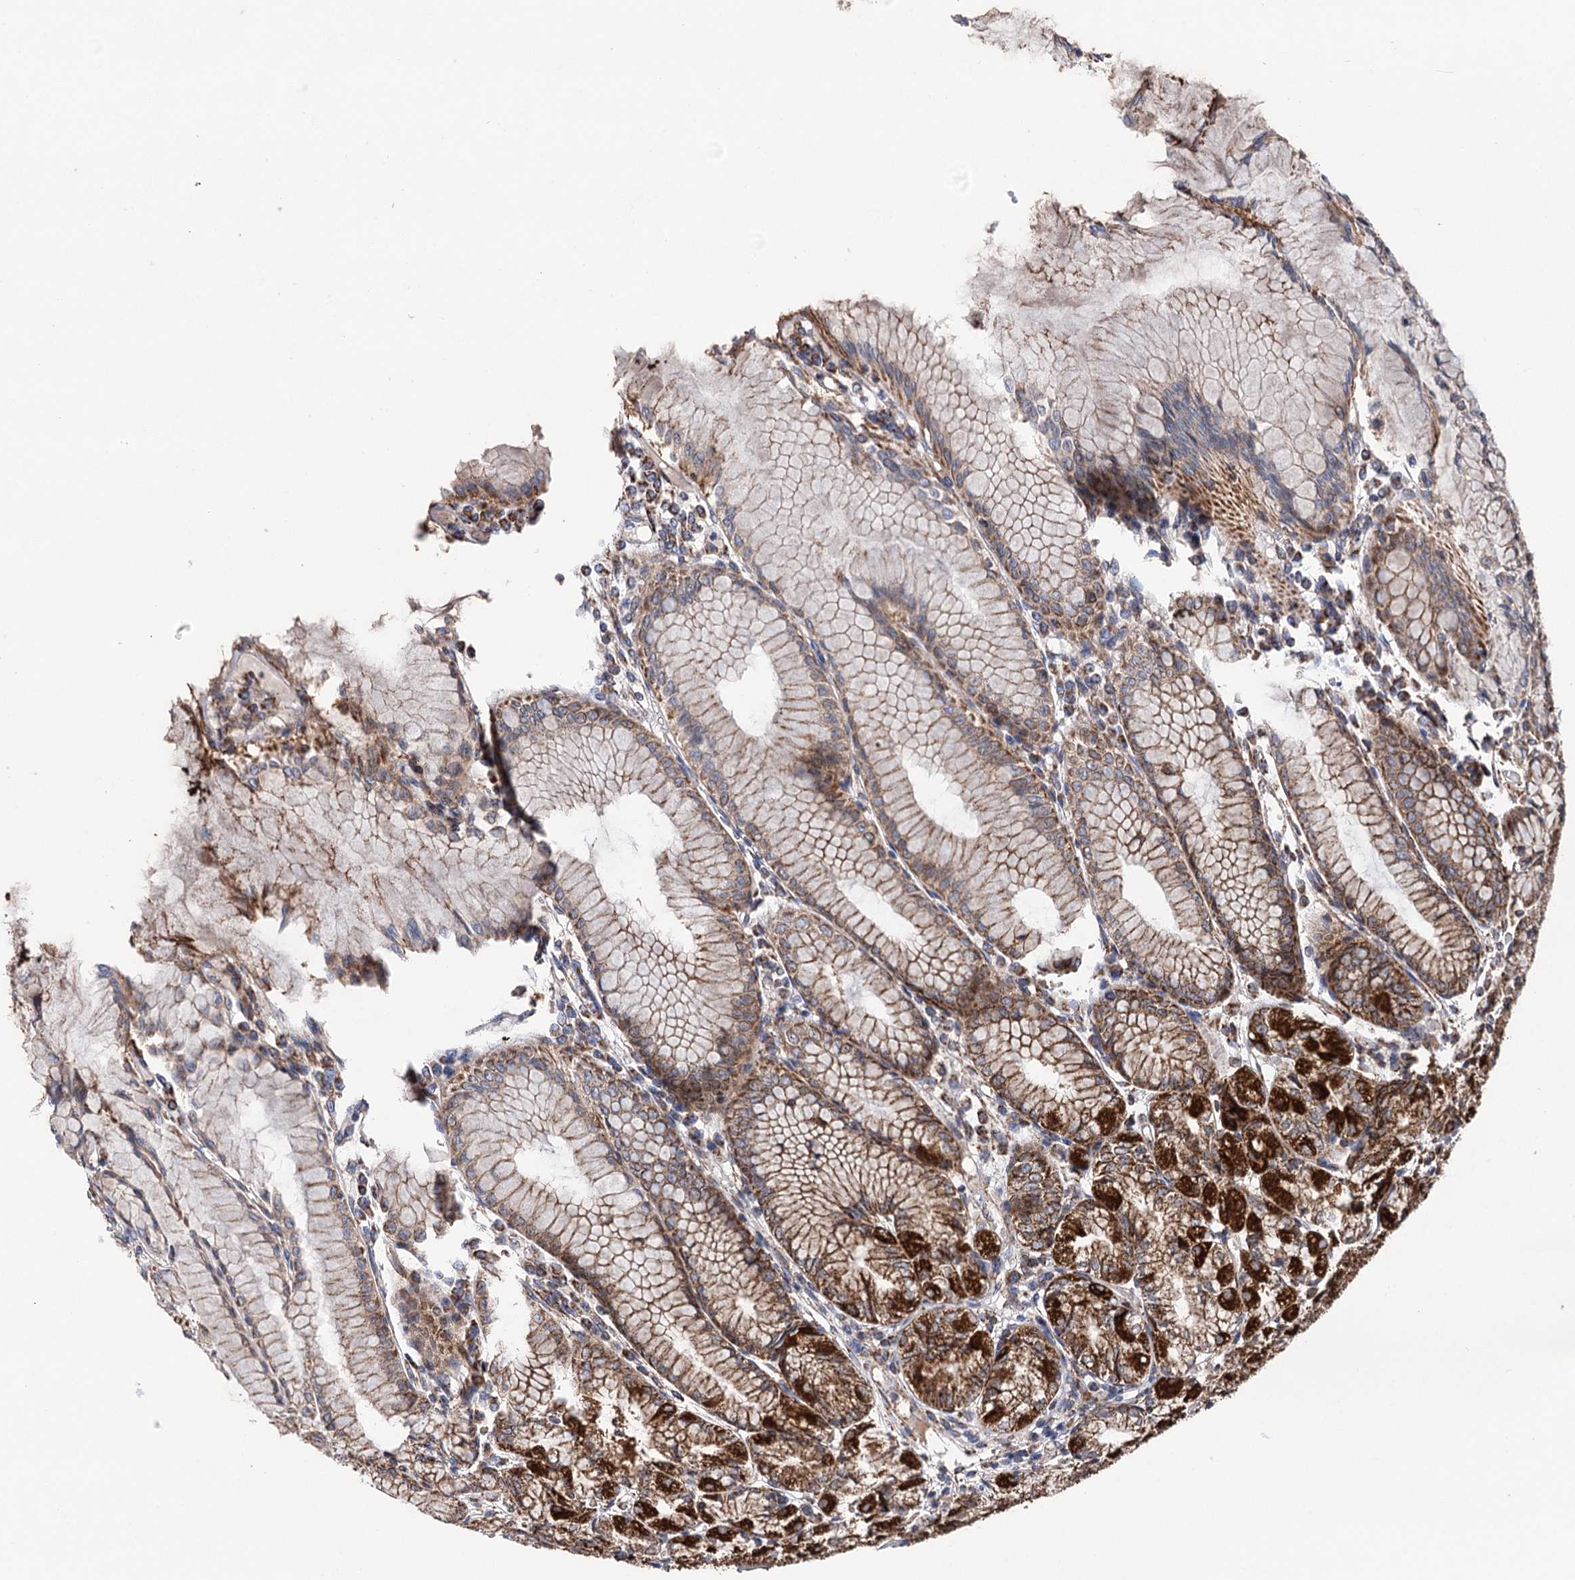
{"staining": {"intensity": "strong", "quantity": ">75%", "location": "cytoplasmic/membranous"}, "tissue": "stomach", "cell_type": "Glandular cells", "image_type": "normal", "snomed": [{"axis": "morphology", "description": "Normal tissue, NOS"}, {"axis": "topography", "description": "Stomach"}], "caption": "Strong cytoplasmic/membranous protein positivity is seen in approximately >75% of glandular cells in stomach.", "gene": "SUCLA2", "patient": {"sex": "female", "age": 57}}